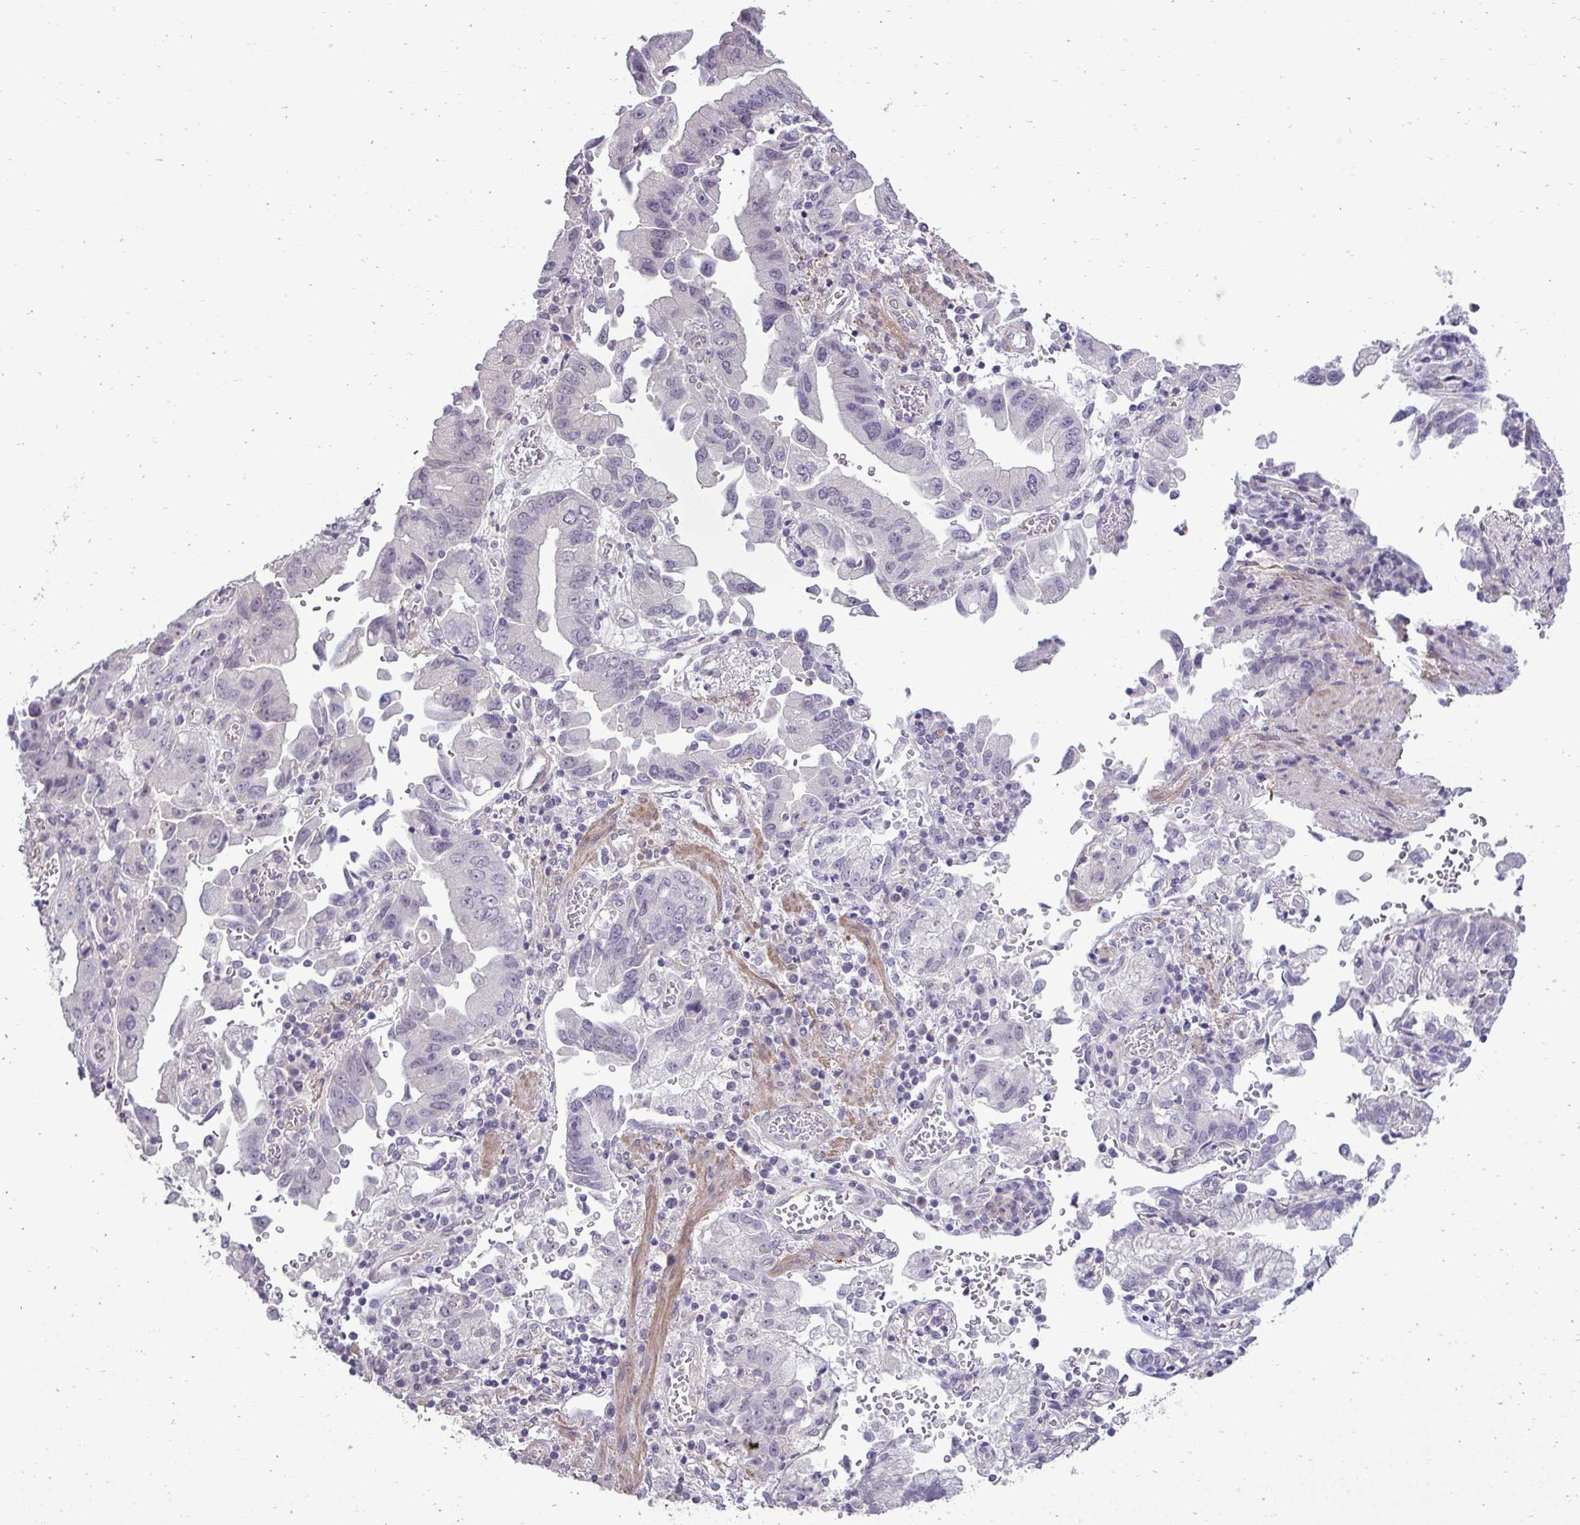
{"staining": {"intensity": "negative", "quantity": "none", "location": "none"}, "tissue": "stomach cancer", "cell_type": "Tumor cells", "image_type": "cancer", "snomed": [{"axis": "morphology", "description": "Adenocarcinoma, NOS"}, {"axis": "topography", "description": "Stomach"}], "caption": "Protein analysis of adenocarcinoma (stomach) shows no significant staining in tumor cells.", "gene": "SLC30A3", "patient": {"sex": "male", "age": 62}}